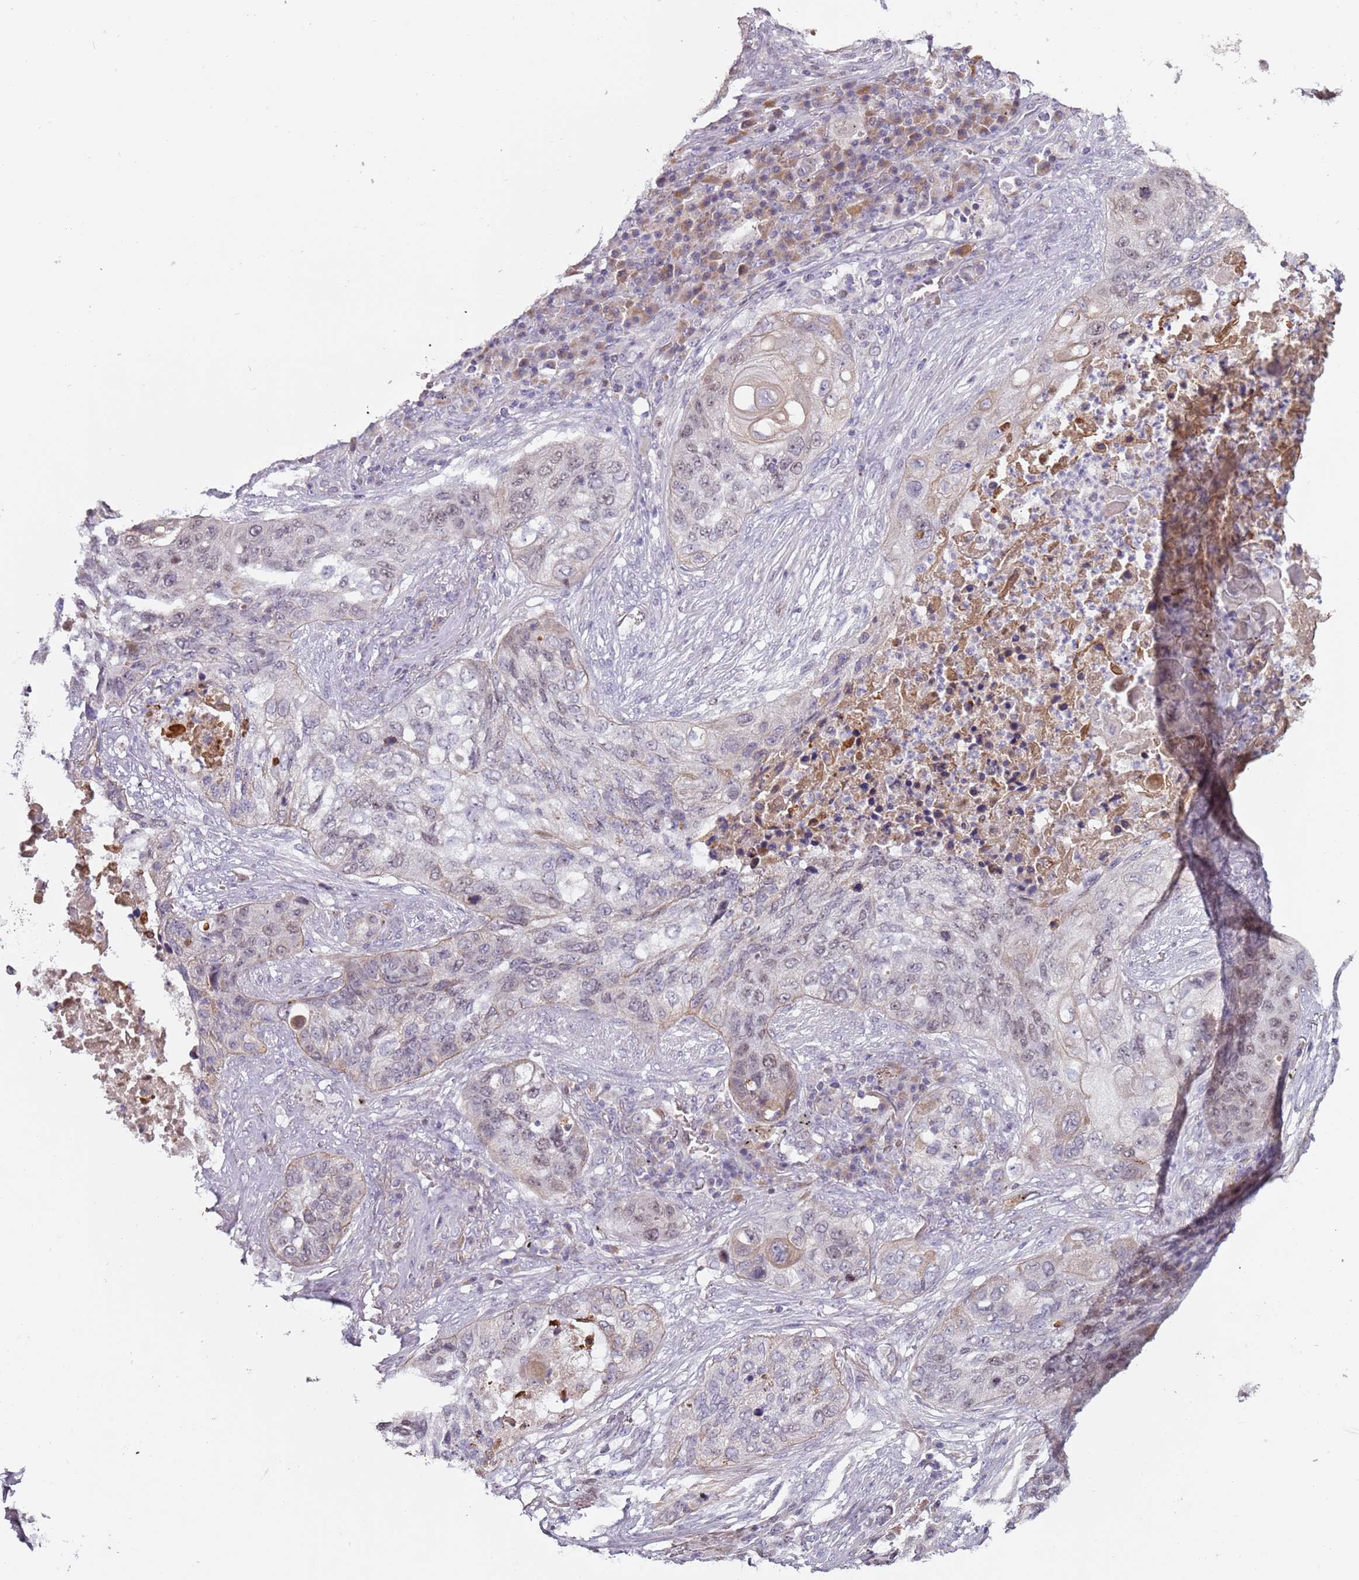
{"staining": {"intensity": "moderate", "quantity": "<25%", "location": "nuclear"}, "tissue": "lung cancer", "cell_type": "Tumor cells", "image_type": "cancer", "snomed": [{"axis": "morphology", "description": "Squamous cell carcinoma, NOS"}, {"axis": "topography", "description": "Lung"}], "caption": "Moderate nuclear positivity is appreciated in approximately <25% of tumor cells in lung cancer (squamous cell carcinoma). Nuclei are stained in blue.", "gene": "SYS1", "patient": {"sex": "female", "age": 63}}